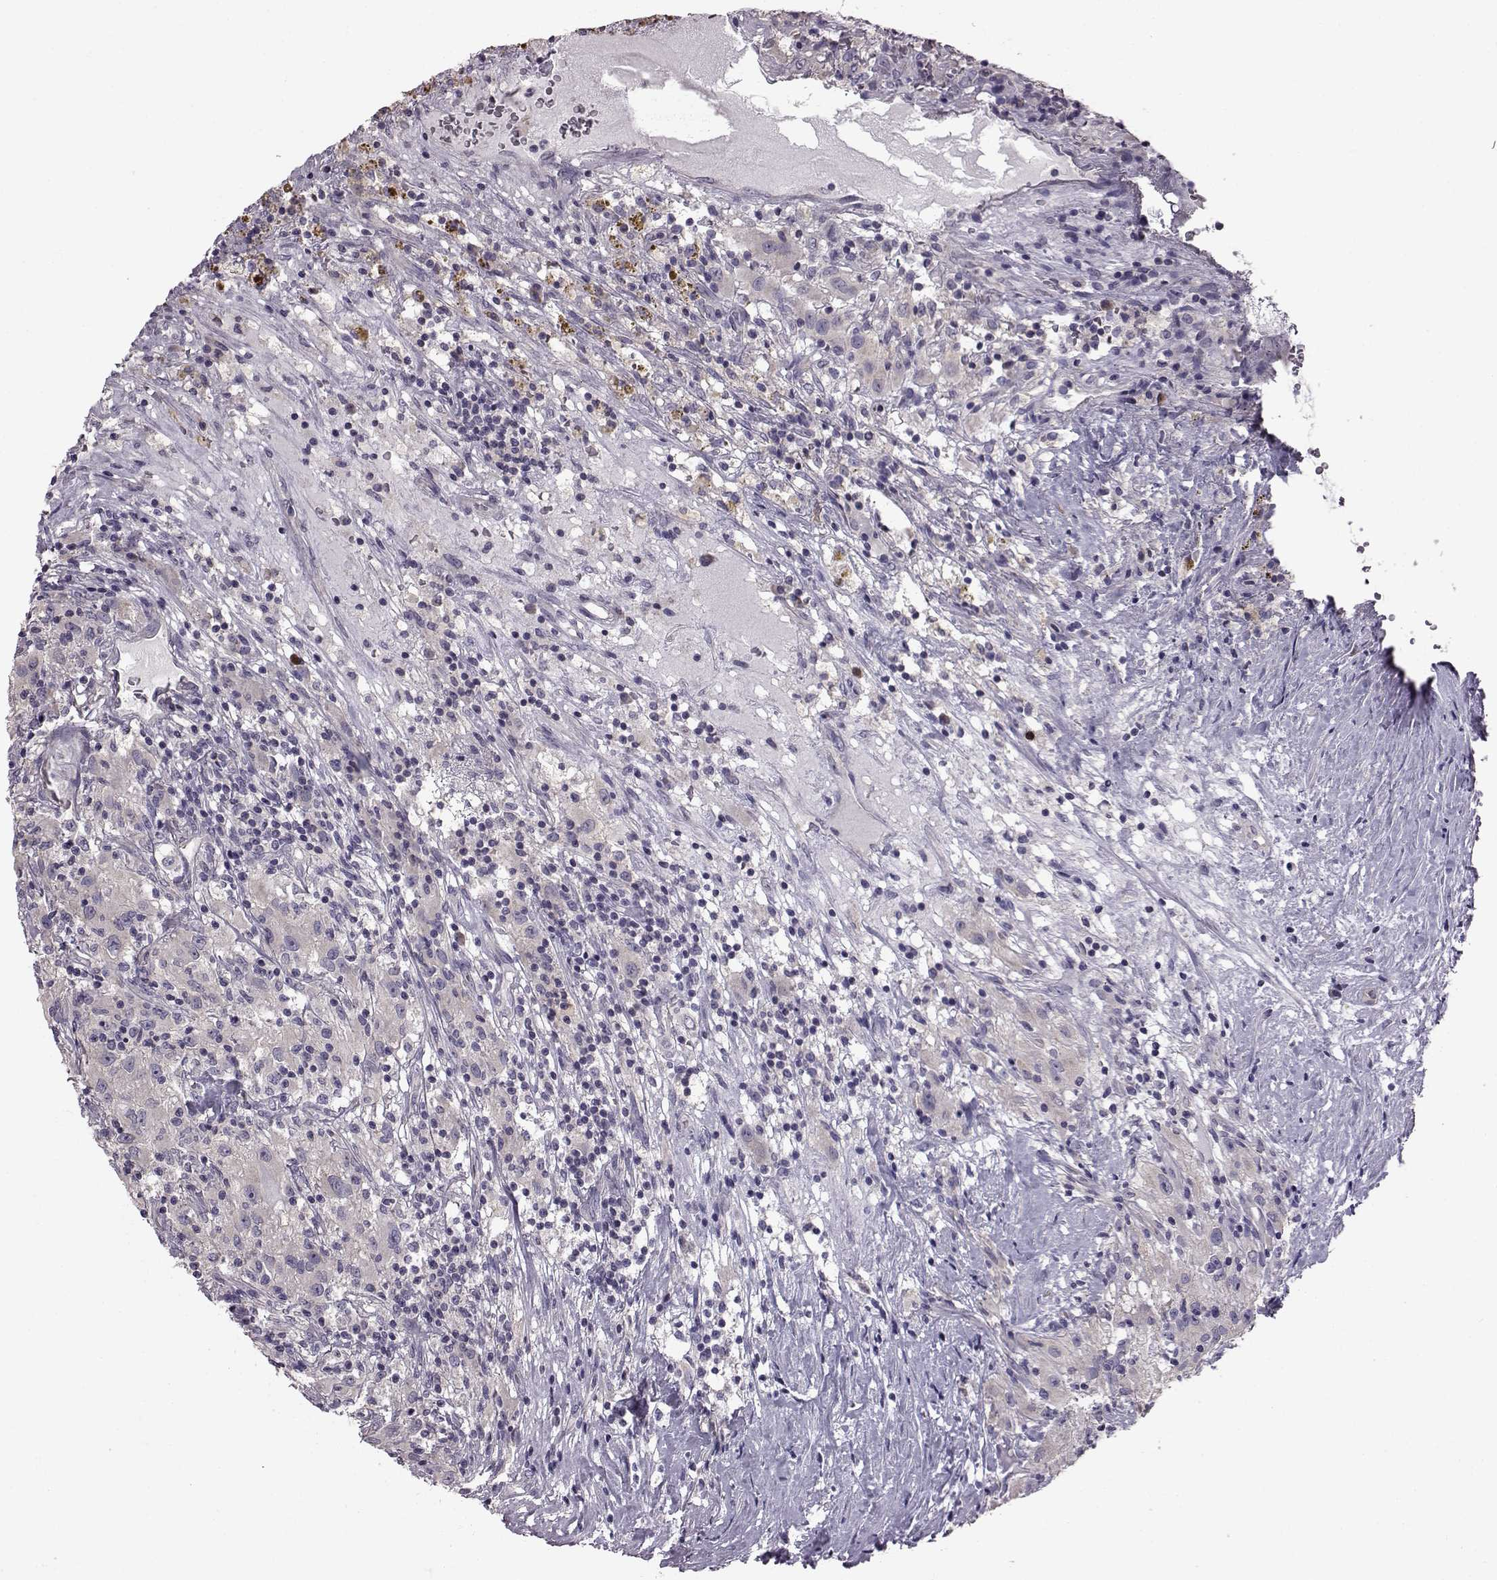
{"staining": {"intensity": "negative", "quantity": "none", "location": "none"}, "tissue": "renal cancer", "cell_type": "Tumor cells", "image_type": "cancer", "snomed": [{"axis": "morphology", "description": "Adenocarcinoma, NOS"}, {"axis": "topography", "description": "Kidney"}], "caption": "There is no significant positivity in tumor cells of renal cancer (adenocarcinoma).", "gene": "ADGRG2", "patient": {"sex": "female", "age": 67}}